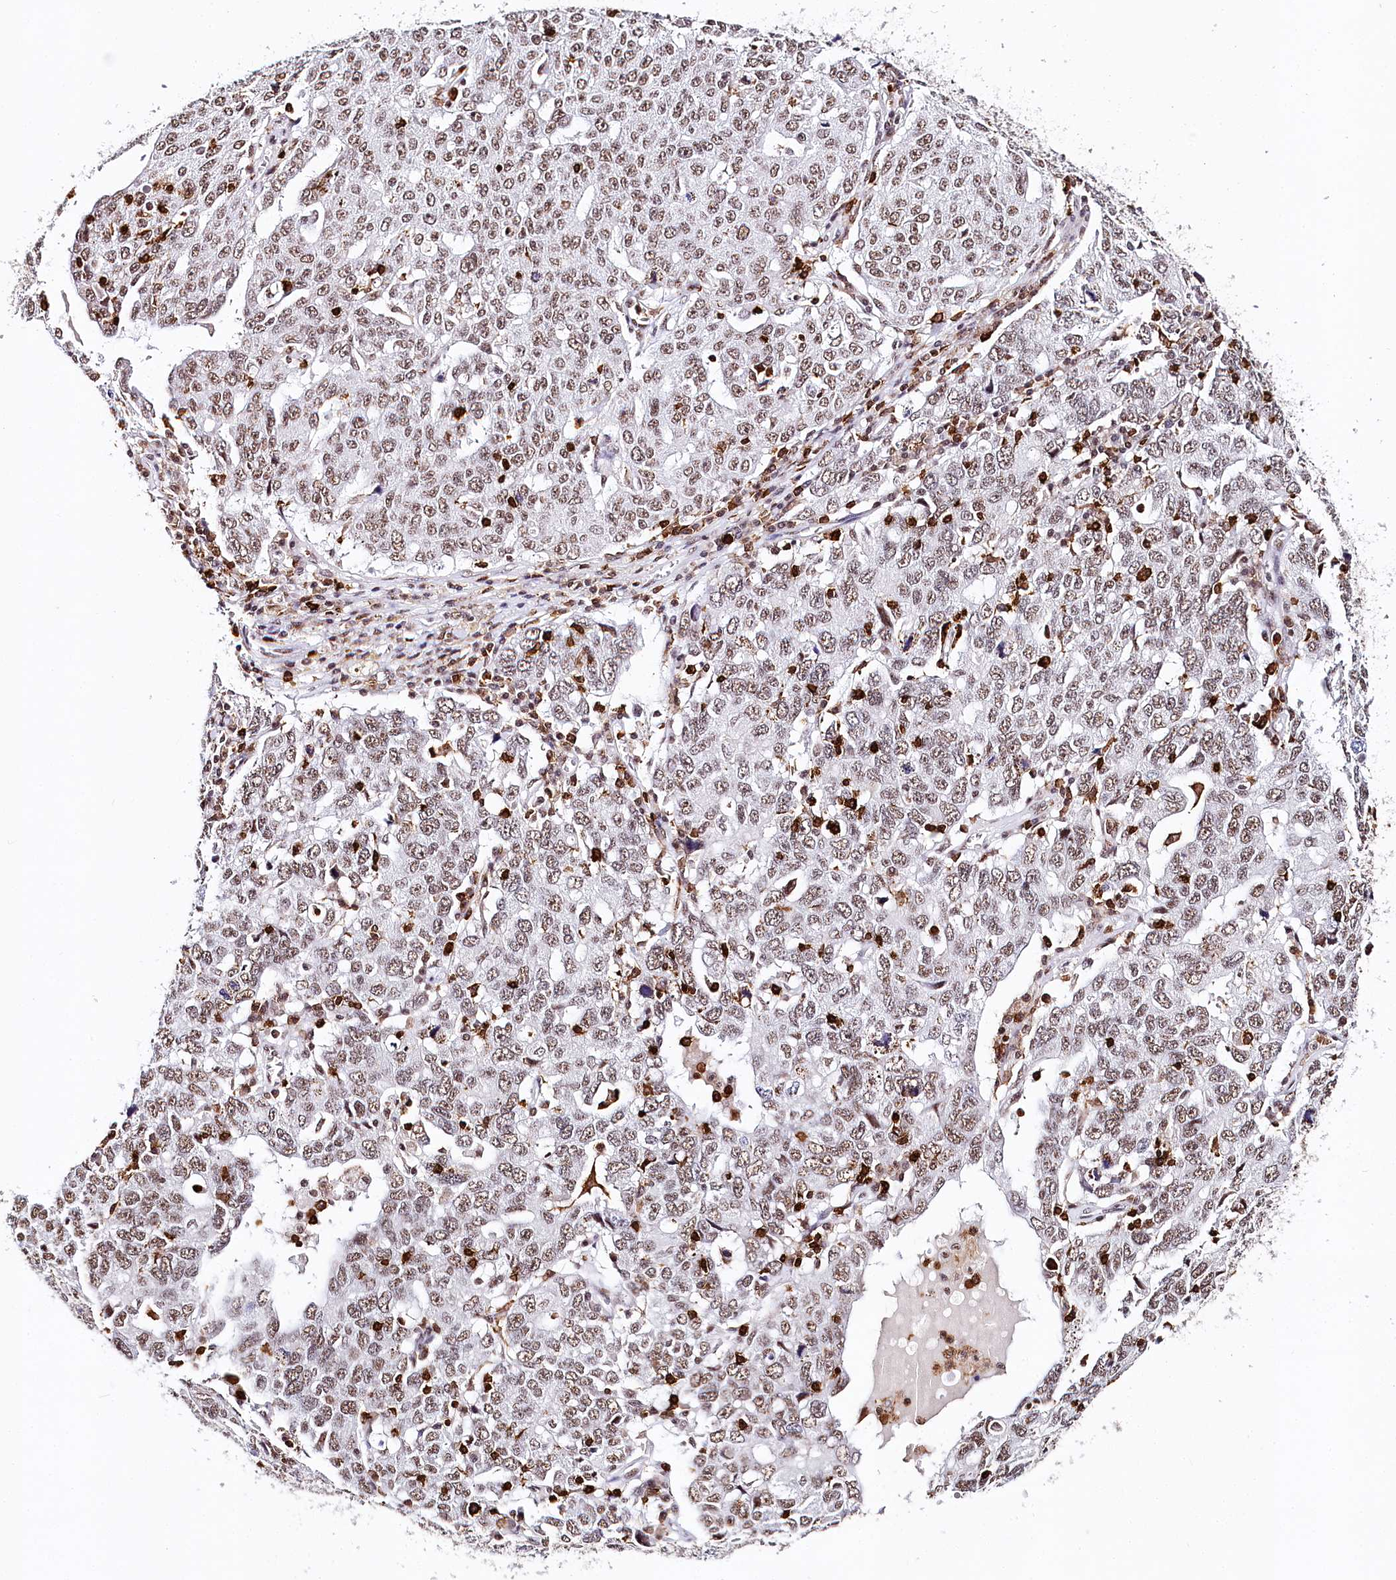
{"staining": {"intensity": "moderate", "quantity": ">75%", "location": "nuclear"}, "tissue": "ovarian cancer", "cell_type": "Tumor cells", "image_type": "cancer", "snomed": [{"axis": "morphology", "description": "Carcinoma, endometroid"}, {"axis": "topography", "description": "Ovary"}], "caption": "Ovarian cancer stained with a protein marker reveals moderate staining in tumor cells.", "gene": "BARD1", "patient": {"sex": "female", "age": 62}}